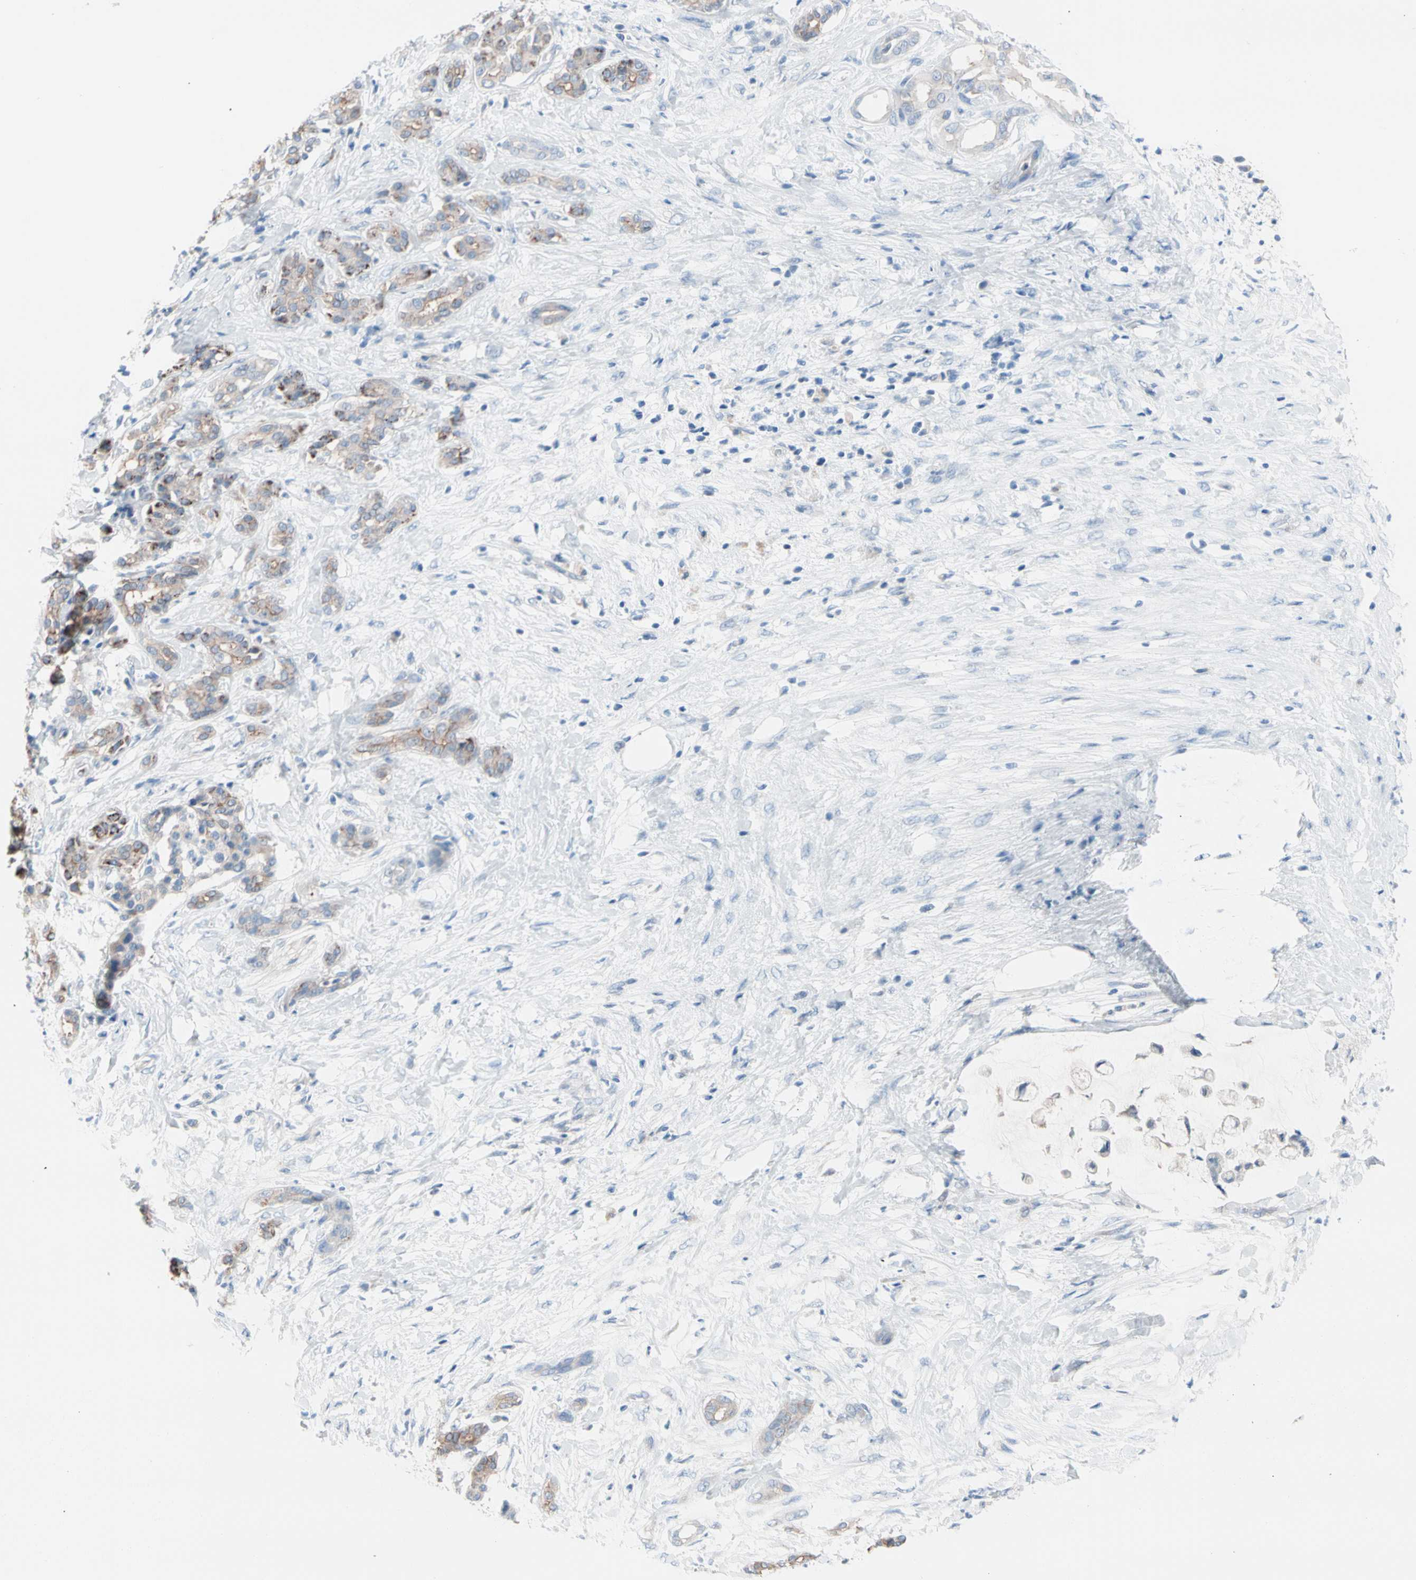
{"staining": {"intensity": "weak", "quantity": "25%-75%", "location": "cytoplasmic/membranous"}, "tissue": "pancreatic cancer", "cell_type": "Tumor cells", "image_type": "cancer", "snomed": [{"axis": "morphology", "description": "Adenocarcinoma, NOS"}, {"axis": "topography", "description": "Pancreas"}], "caption": "Immunohistochemical staining of human adenocarcinoma (pancreatic) exhibits low levels of weak cytoplasmic/membranous positivity in about 25%-75% of tumor cells.", "gene": "CASQ1", "patient": {"sex": "male", "age": 41}}